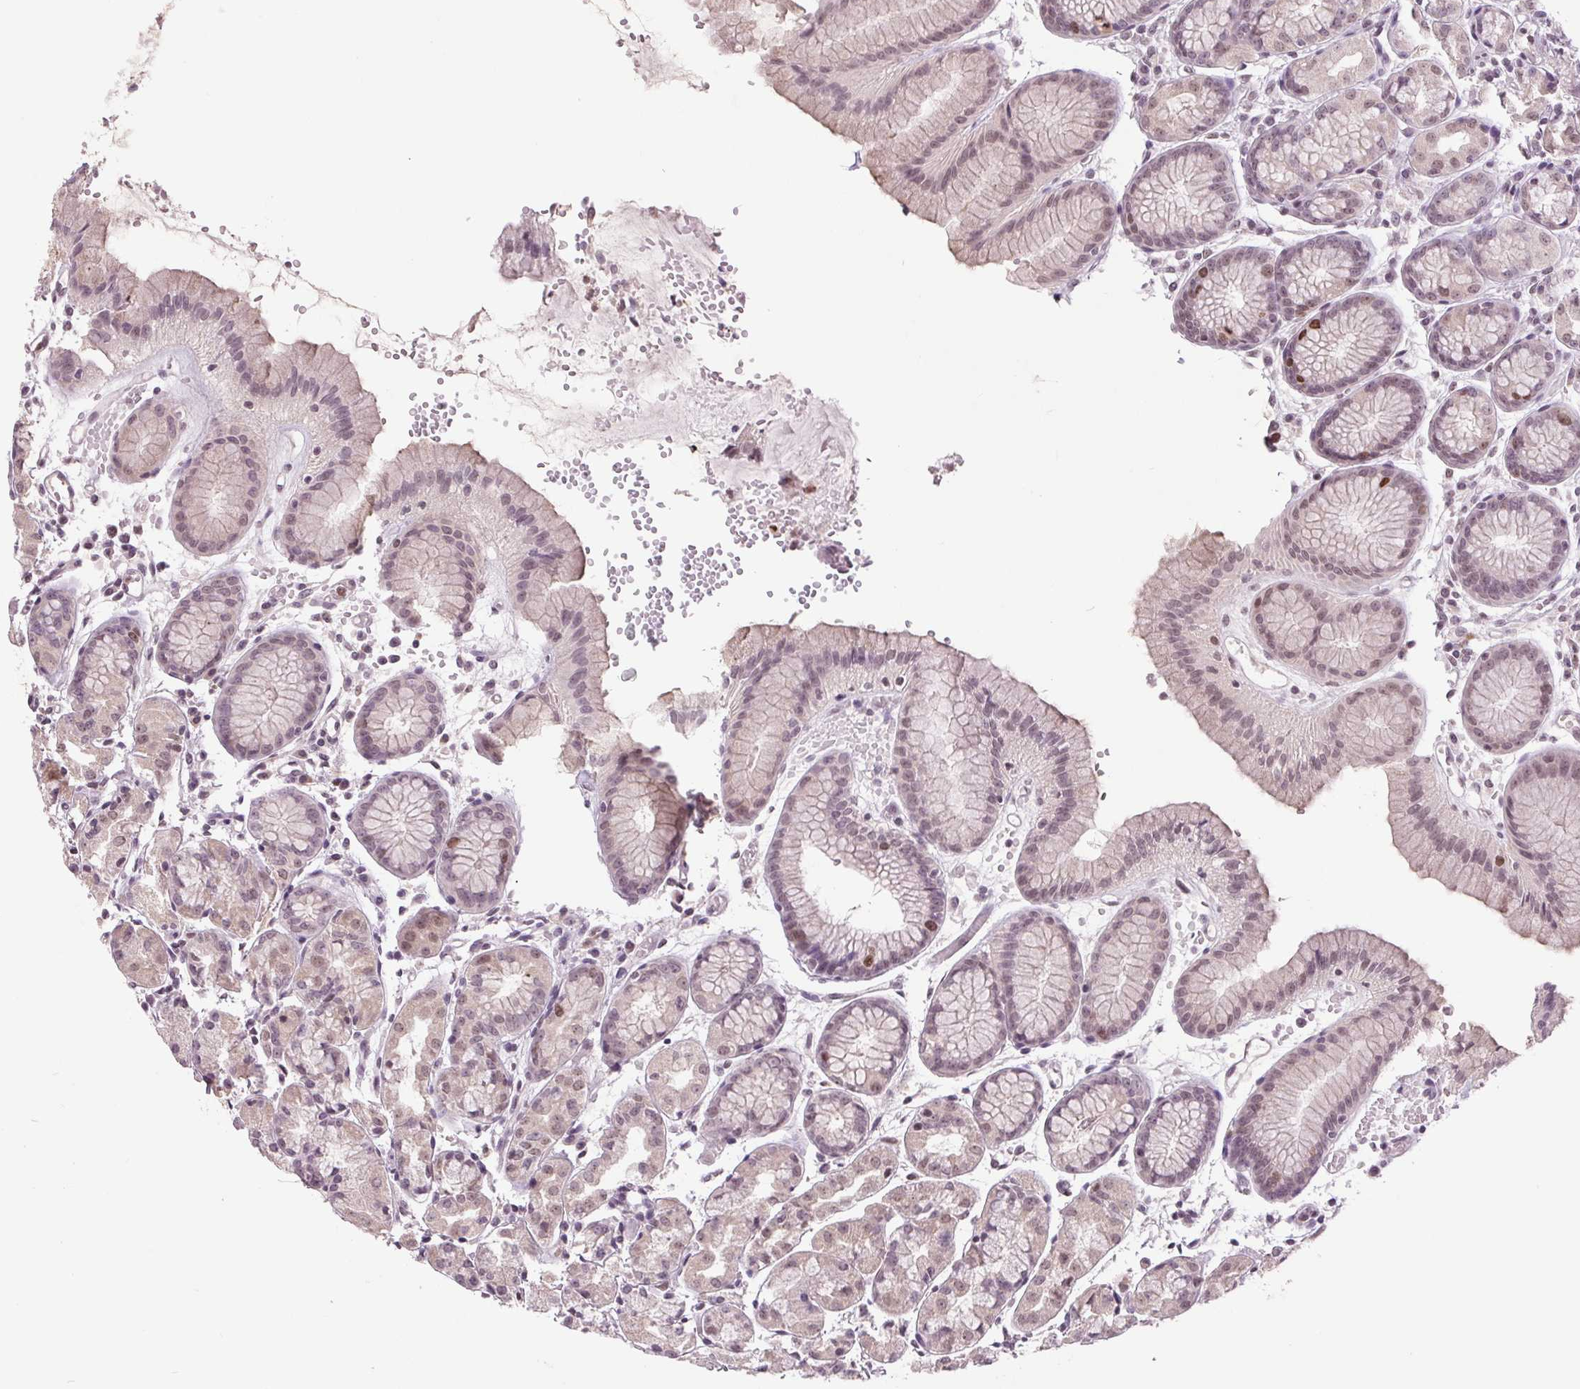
{"staining": {"intensity": "weak", "quantity": "25%-75%", "location": "nuclear"}, "tissue": "stomach", "cell_type": "Glandular cells", "image_type": "normal", "snomed": [{"axis": "morphology", "description": "Normal tissue, NOS"}, {"axis": "topography", "description": "Stomach, upper"}], "caption": "Unremarkable stomach demonstrates weak nuclear positivity in approximately 25%-75% of glandular cells, visualized by immunohistochemistry. The protein is shown in brown color, while the nuclei are stained blue.", "gene": "SMIM6", "patient": {"sex": "male", "age": 47}}